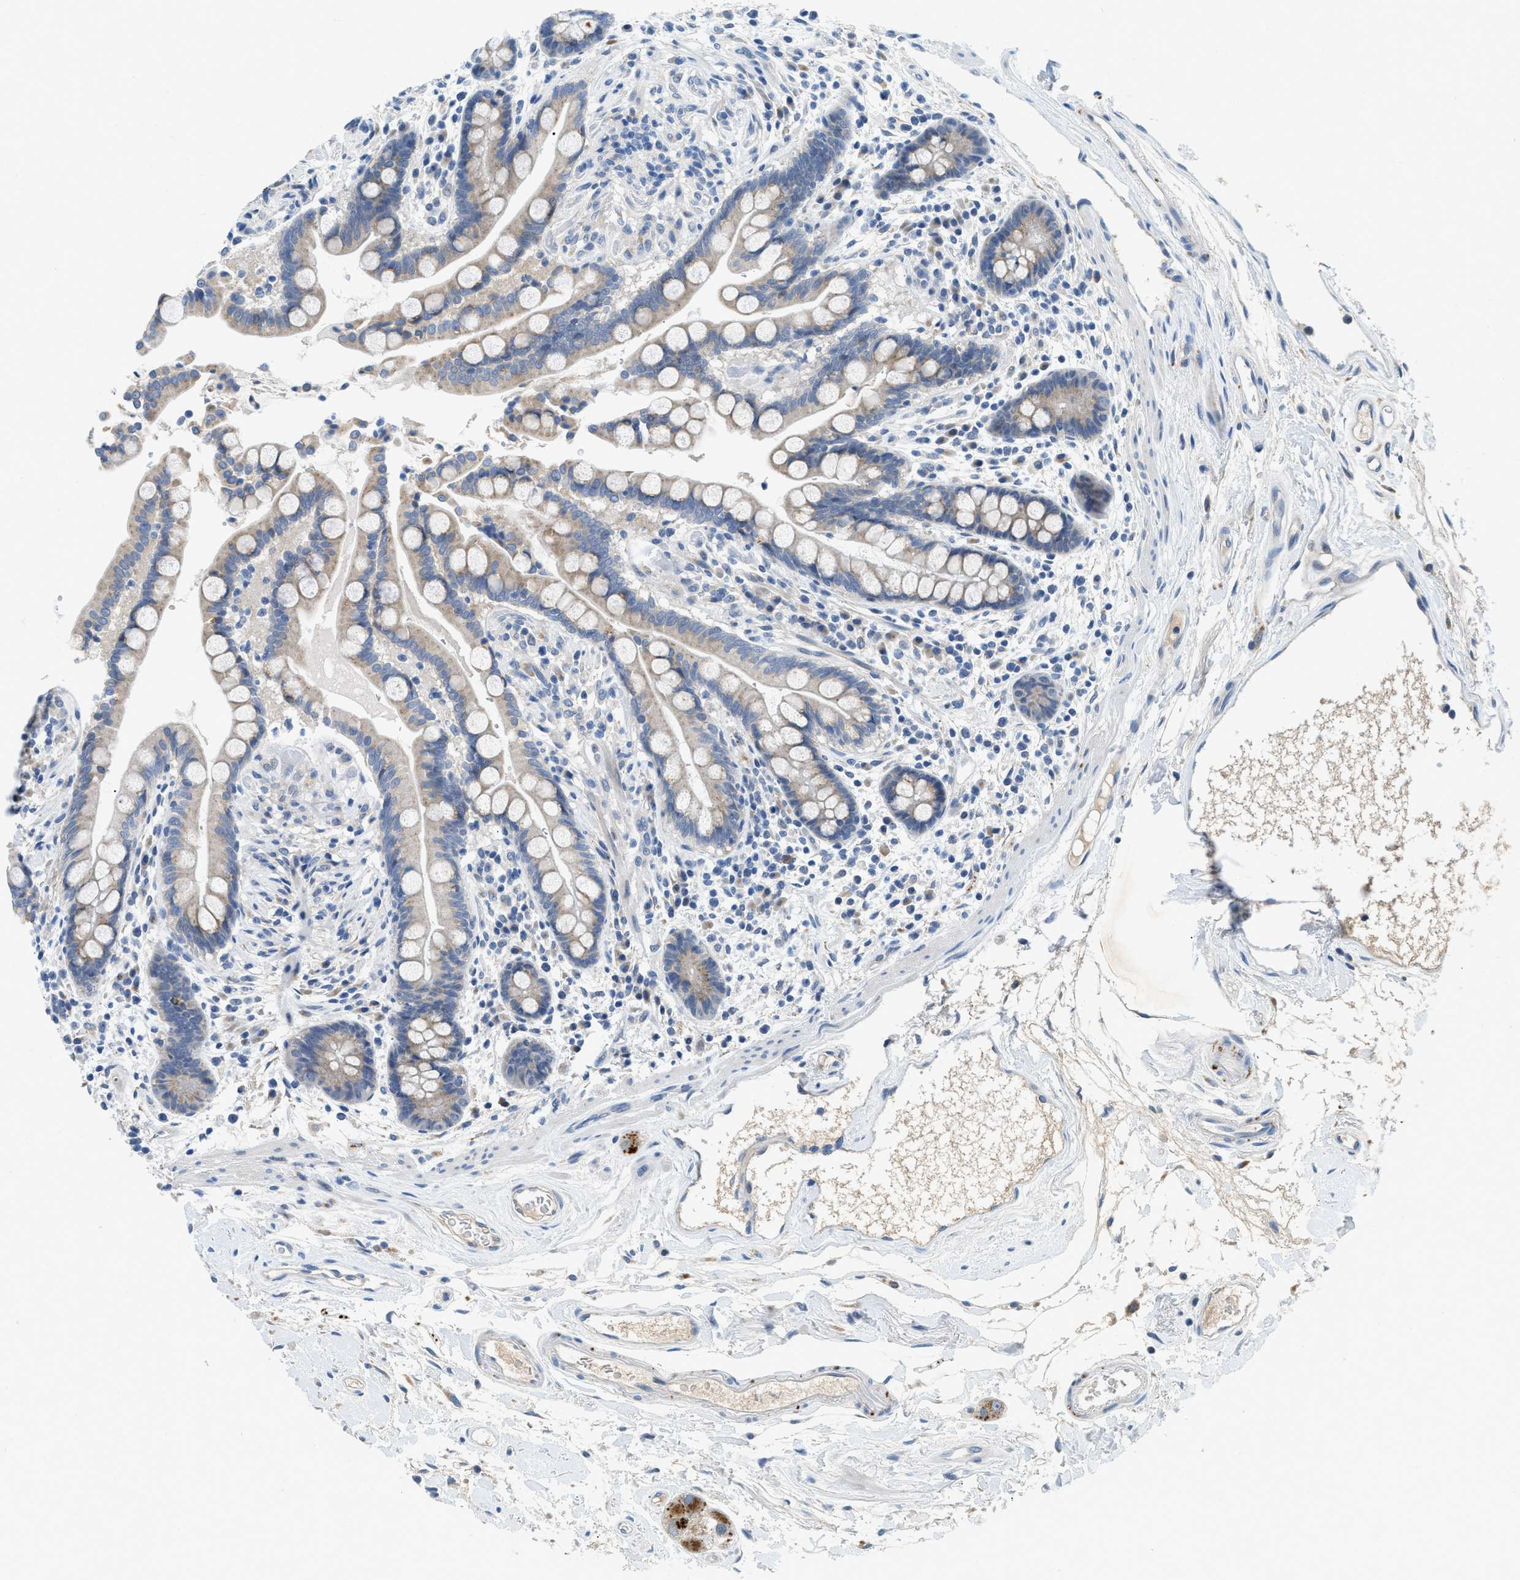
{"staining": {"intensity": "negative", "quantity": "none", "location": "none"}, "tissue": "colon", "cell_type": "Endothelial cells", "image_type": "normal", "snomed": [{"axis": "morphology", "description": "Normal tissue, NOS"}, {"axis": "topography", "description": "Colon"}], "caption": "This histopathology image is of benign colon stained with IHC to label a protein in brown with the nuclei are counter-stained blue. There is no staining in endothelial cells.", "gene": "TSPAN3", "patient": {"sex": "male", "age": 73}}